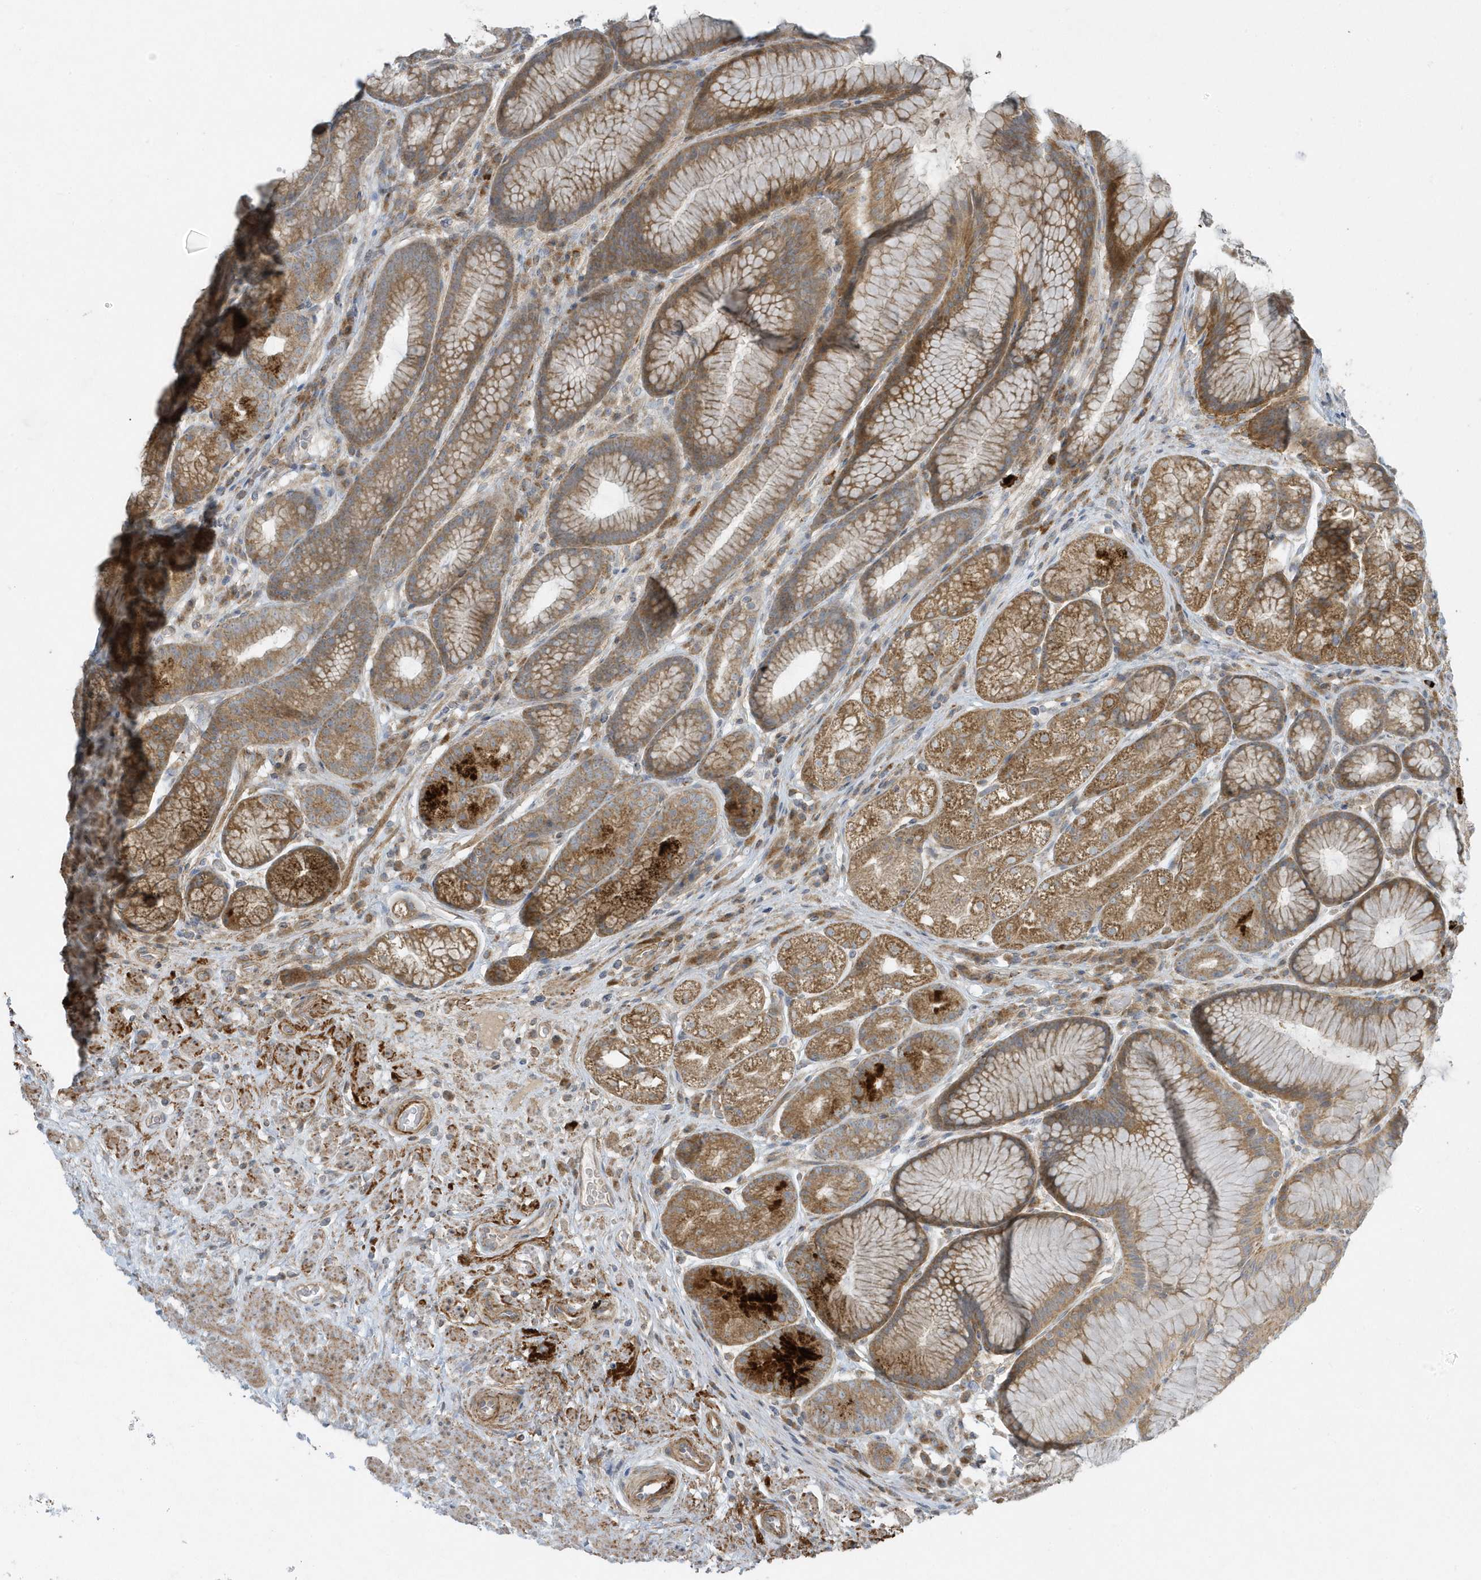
{"staining": {"intensity": "moderate", "quantity": ">75%", "location": "cytoplasmic/membranous"}, "tissue": "stomach", "cell_type": "Glandular cells", "image_type": "normal", "snomed": [{"axis": "morphology", "description": "Normal tissue, NOS"}, {"axis": "topography", "description": "Stomach"}], "caption": "The photomicrograph reveals staining of normal stomach, revealing moderate cytoplasmic/membranous protein staining (brown color) within glandular cells.", "gene": "SLC38A2", "patient": {"sex": "male", "age": 57}}